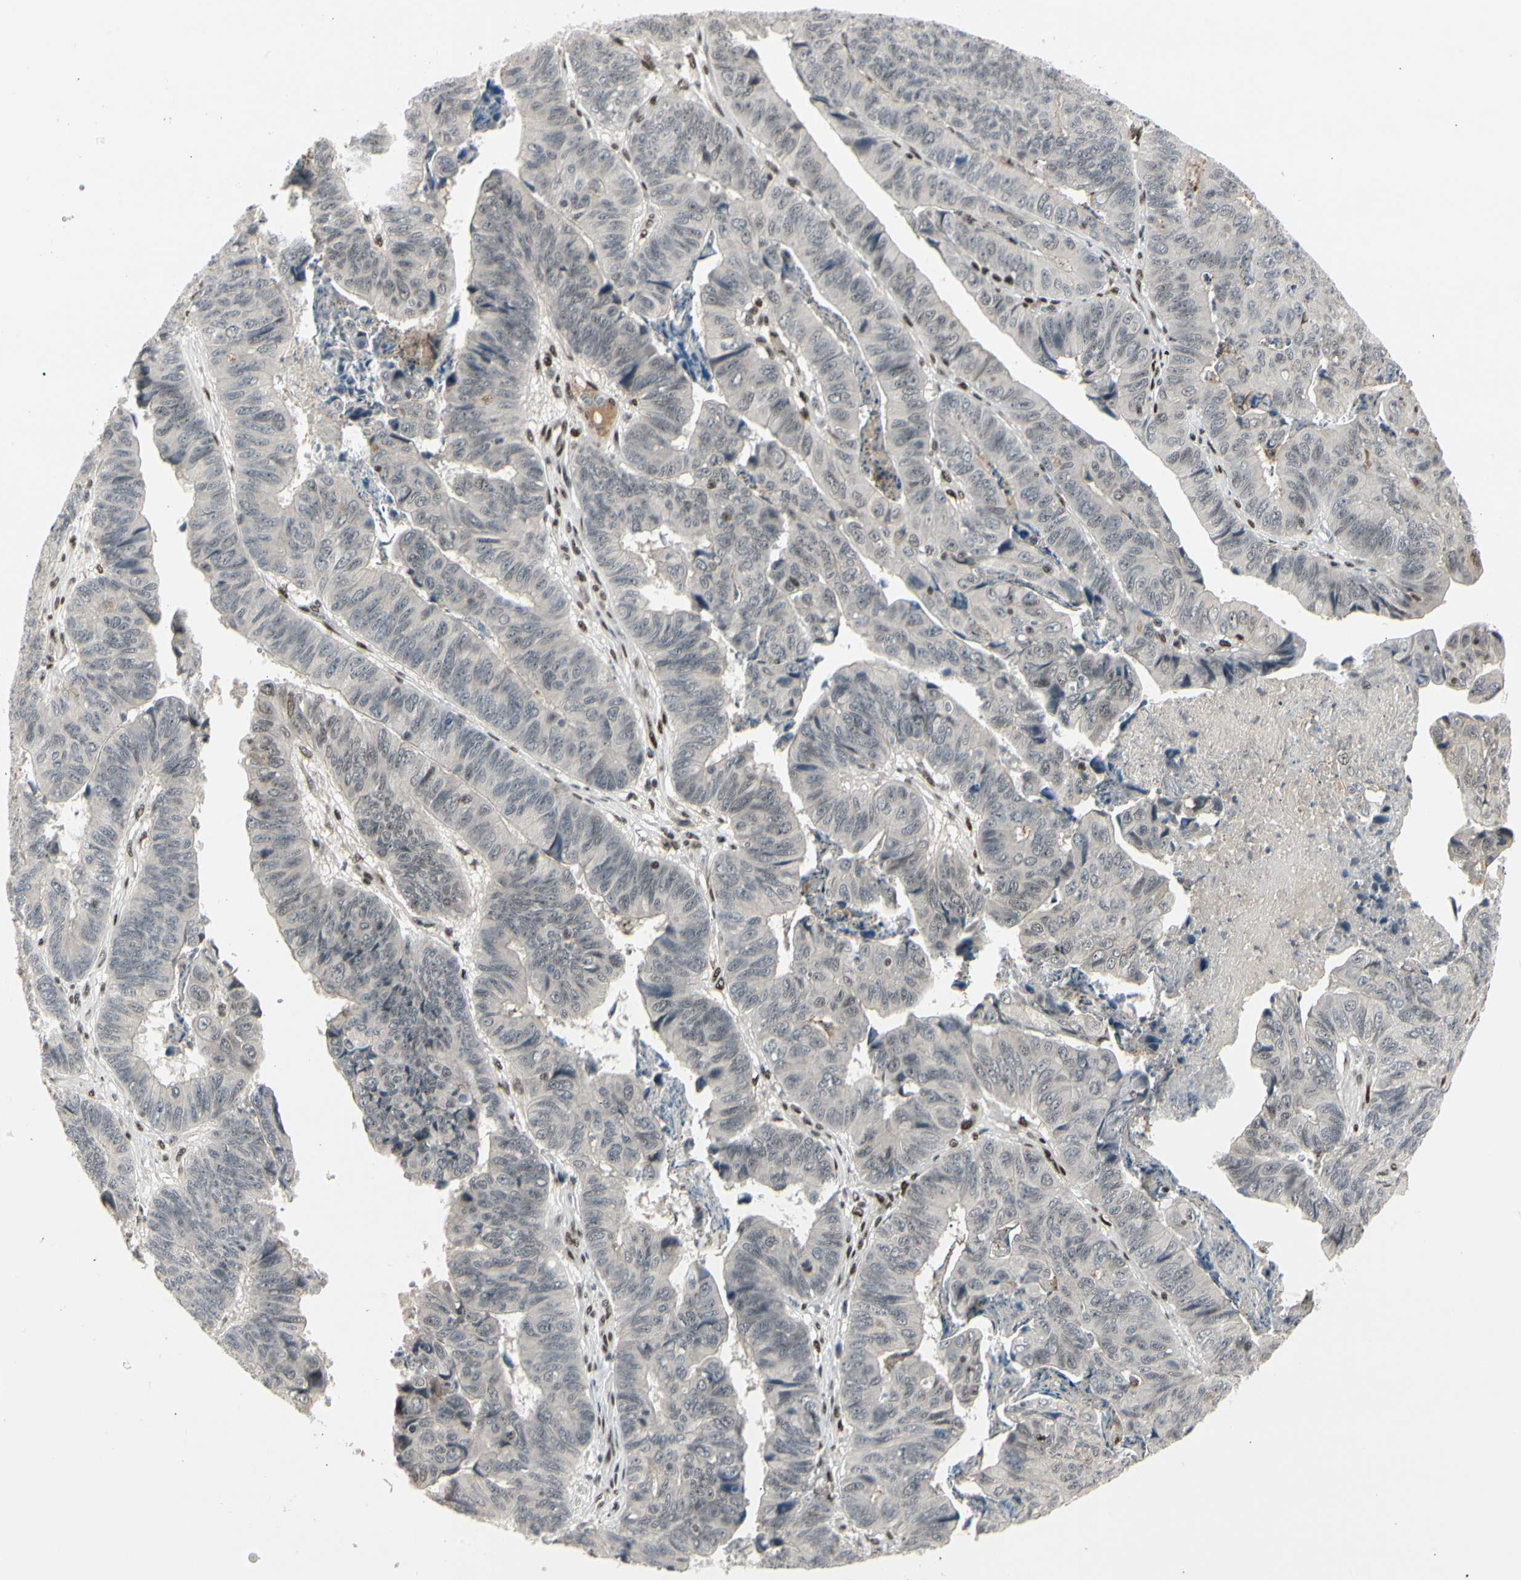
{"staining": {"intensity": "negative", "quantity": "none", "location": "none"}, "tissue": "stomach cancer", "cell_type": "Tumor cells", "image_type": "cancer", "snomed": [{"axis": "morphology", "description": "Adenocarcinoma, NOS"}, {"axis": "topography", "description": "Stomach, lower"}], "caption": "IHC photomicrograph of stomach cancer stained for a protein (brown), which shows no staining in tumor cells.", "gene": "FOXJ2", "patient": {"sex": "male", "age": 77}}